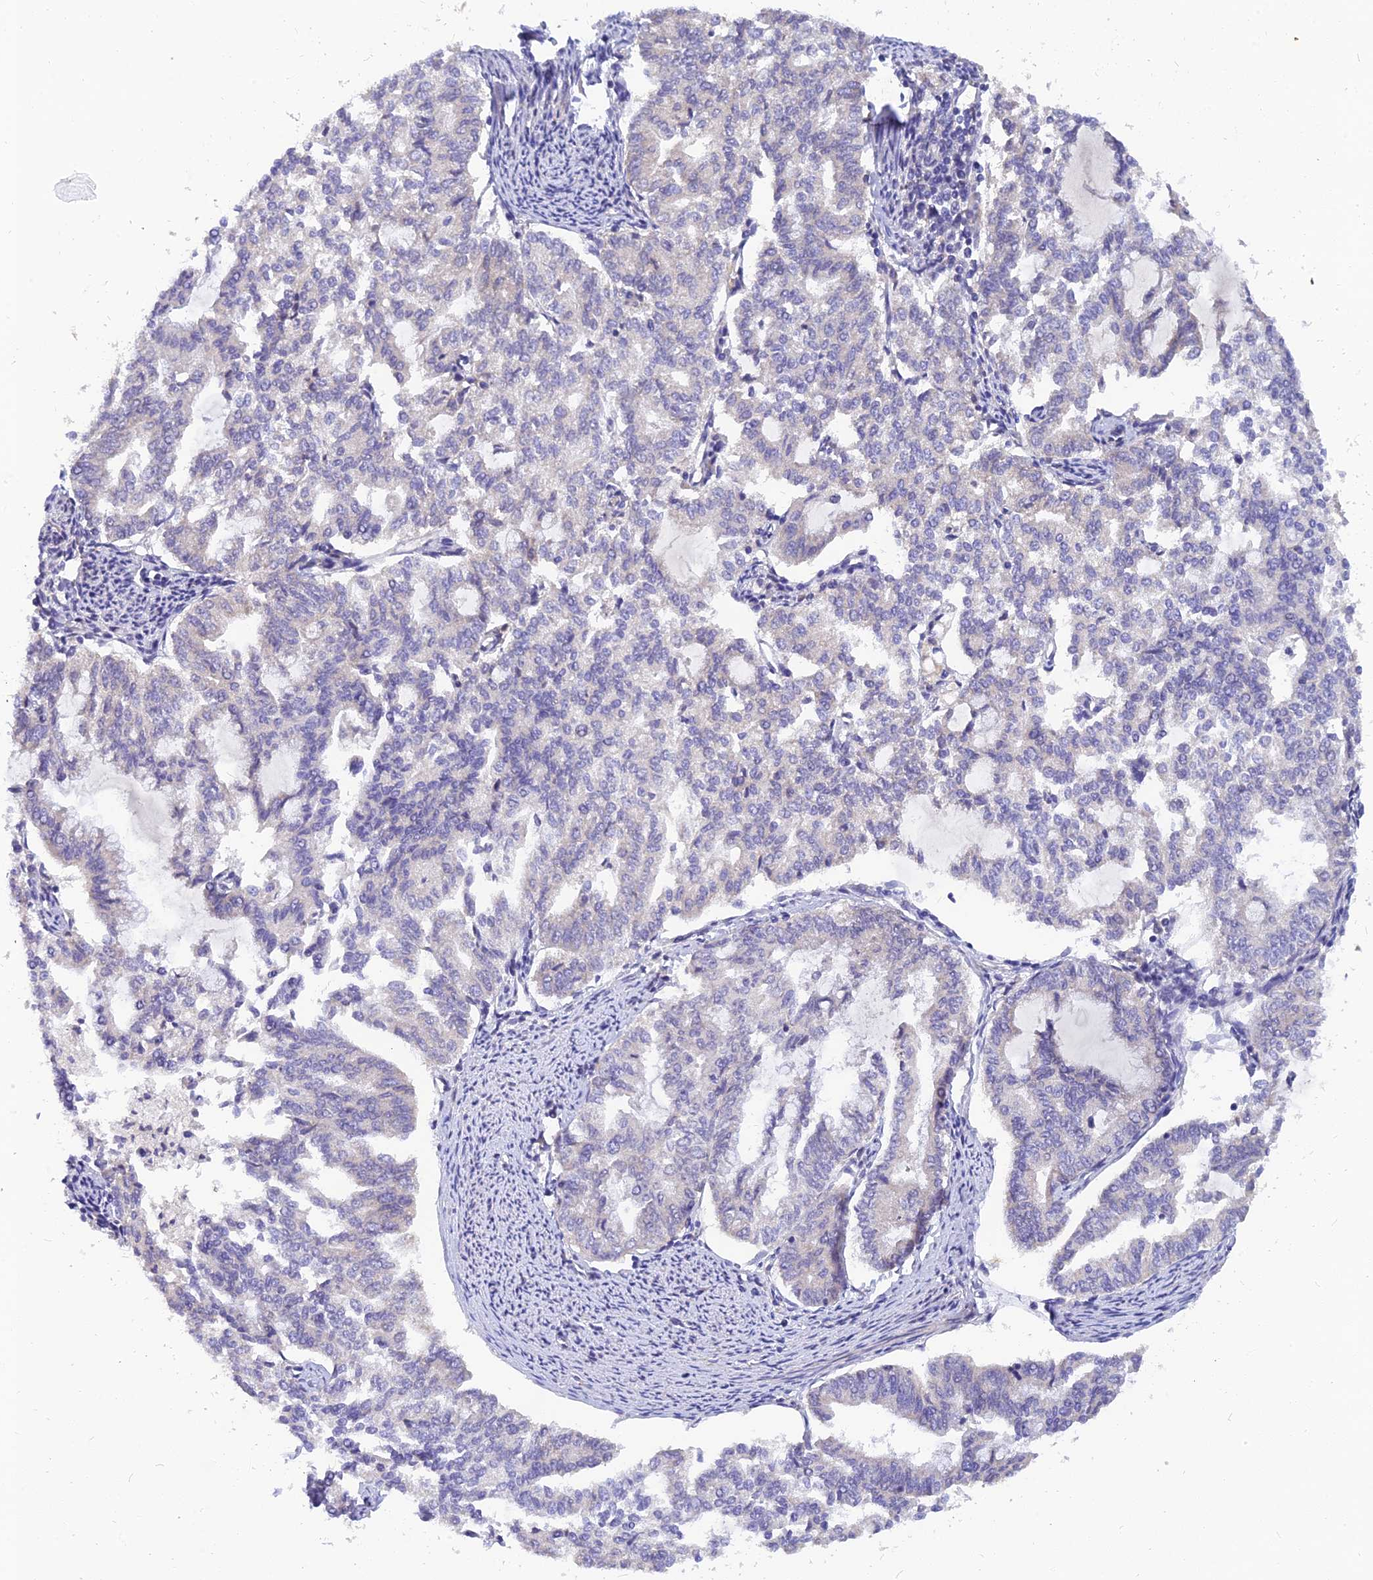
{"staining": {"intensity": "negative", "quantity": "none", "location": "none"}, "tissue": "endometrial cancer", "cell_type": "Tumor cells", "image_type": "cancer", "snomed": [{"axis": "morphology", "description": "Adenocarcinoma, NOS"}, {"axis": "topography", "description": "Endometrium"}], "caption": "DAB (3,3'-diaminobenzidine) immunohistochemical staining of human endometrial cancer displays no significant staining in tumor cells. (Stains: DAB IHC with hematoxylin counter stain, Microscopy: brightfield microscopy at high magnification).", "gene": "ANKS4B", "patient": {"sex": "female", "age": 79}}